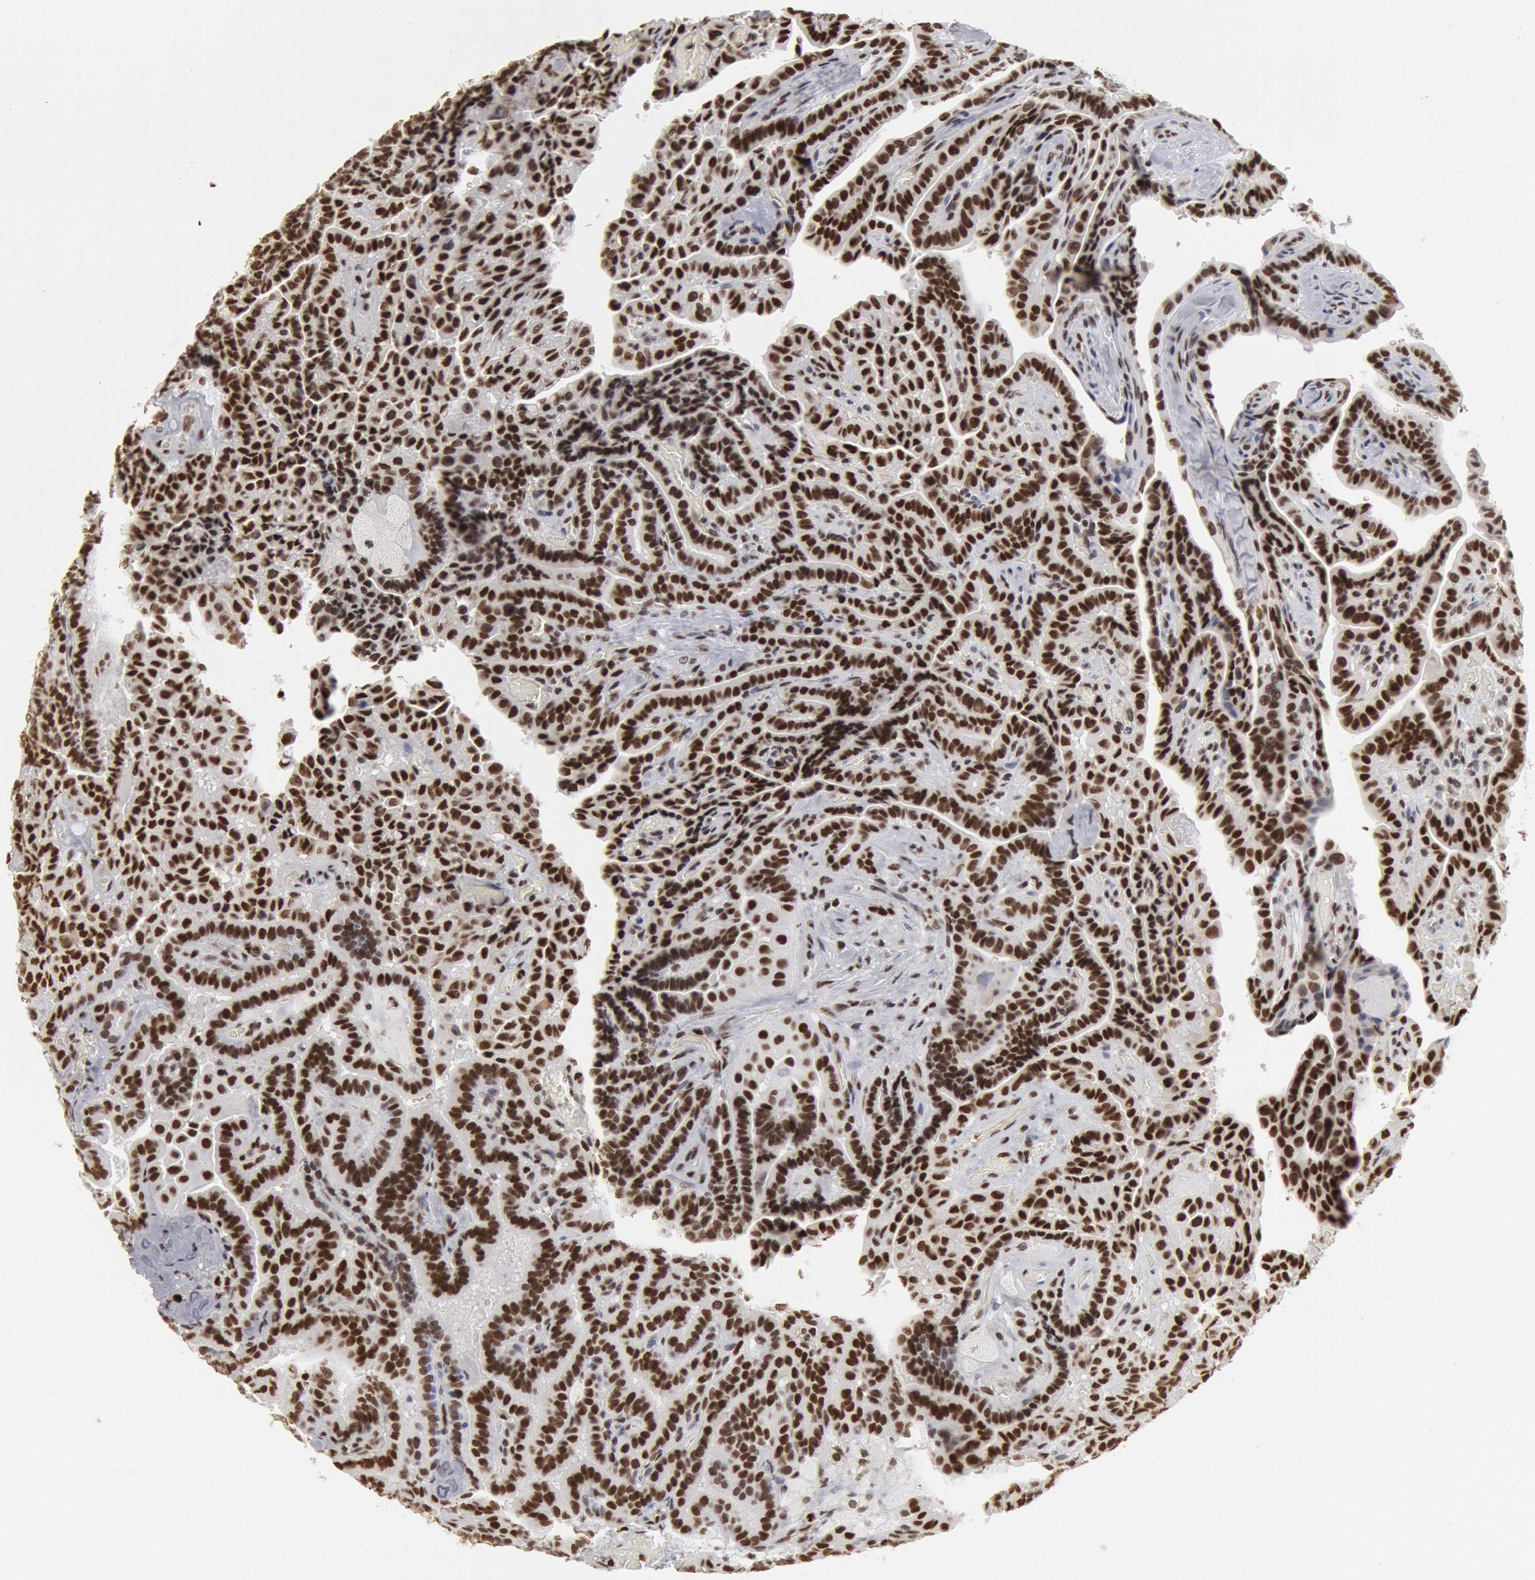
{"staining": {"intensity": "strong", "quantity": ">75%", "location": "nuclear"}, "tissue": "thyroid cancer", "cell_type": "Tumor cells", "image_type": "cancer", "snomed": [{"axis": "morphology", "description": "Papillary adenocarcinoma, NOS"}, {"axis": "topography", "description": "Thyroid gland"}], "caption": "A brown stain labels strong nuclear staining of a protein in thyroid papillary adenocarcinoma tumor cells.", "gene": "SUB1", "patient": {"sex": "male", "age": 87}}